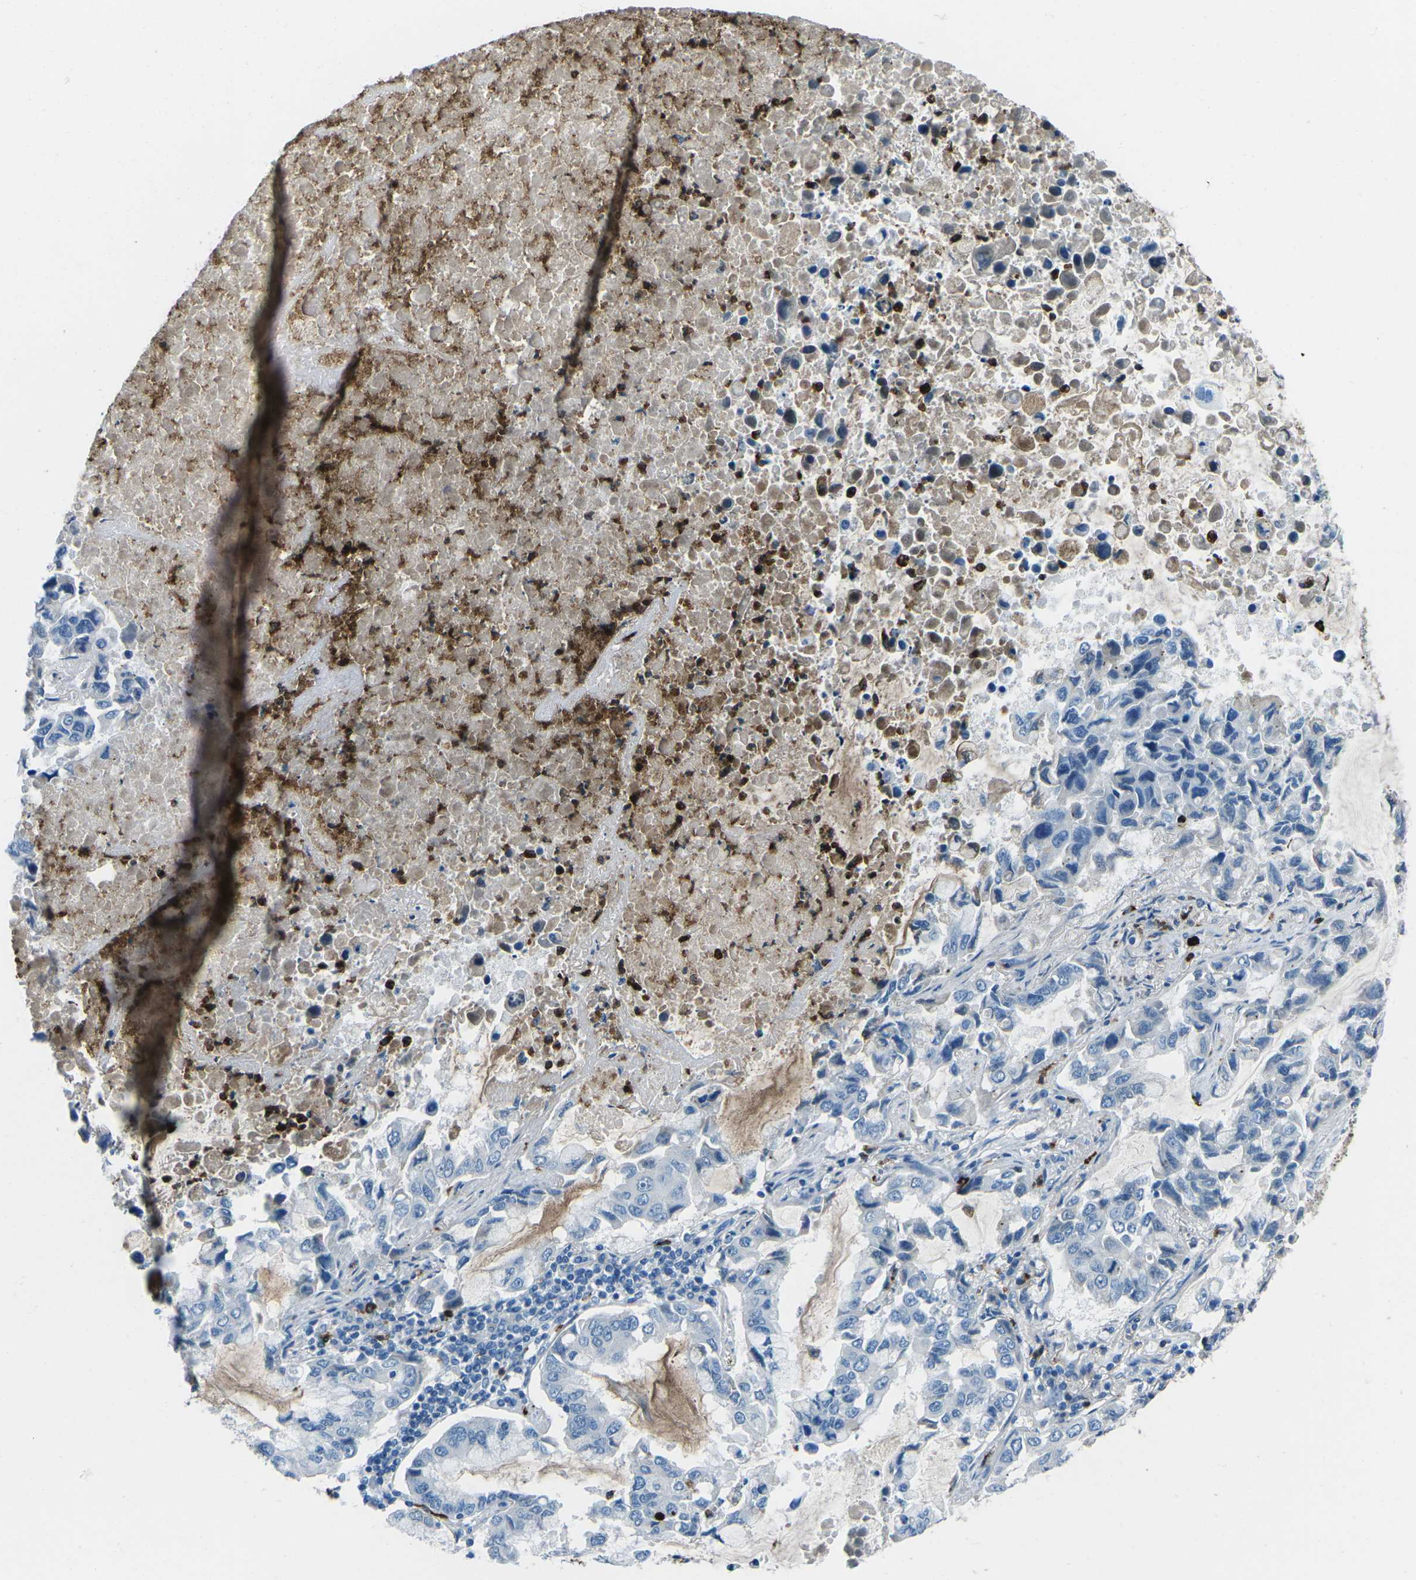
{"staining": {"intensity": "weak", "quantity": "<25%", "location": "cytoplasmic/membranous"}, "tissue": "lung cancer", "cell_type": "Tumor cells", "image_type": "cancer", "snomed": [{"axis": "morphology", "description": "Adenocarcinoma, NOS"}, {"axis": "topography", "description": "Lung"}], "caption": "Tumor cells show no significant expression in lung cancer.", "gene": "FCN1", "patient": {"sex": "male", "age": 64}}